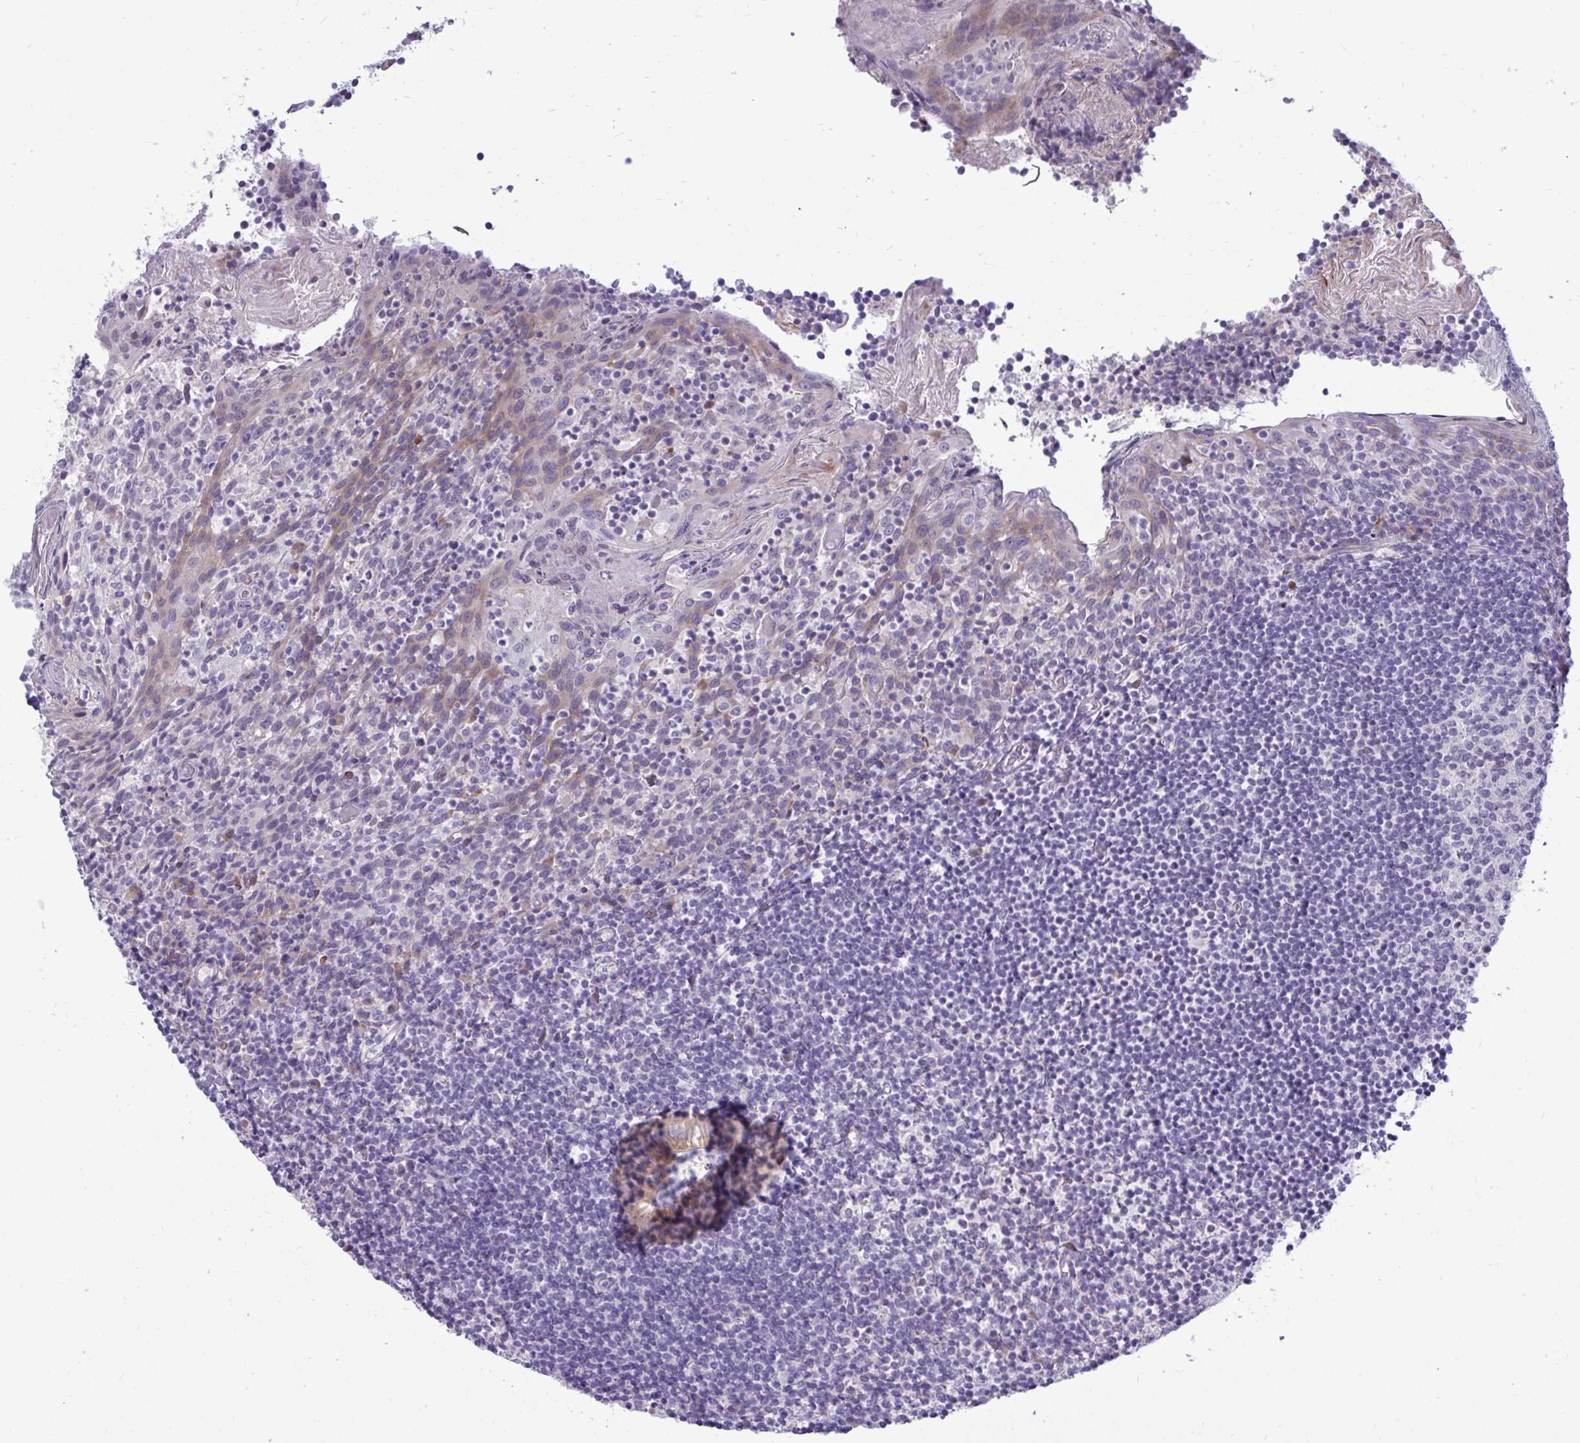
{"staining": {"intensity": "negative", "quantity": "none", "location": "none"}, "tissue": "tonsil", "cell_type": "Germinal center cells", "image_type": "normal", "snomed": [{"axis": "morphology", "description": "Normal tissue, NOS"}, {"axis": "topography", "description": "Tonsil"}], "caption": "This is a micrograph of immunohistochemistry staining of benign tonsil, which shows no positivity in germinal center cells.", "gene": "EPOP", "patient": {"sex": "female", "age": 10}}